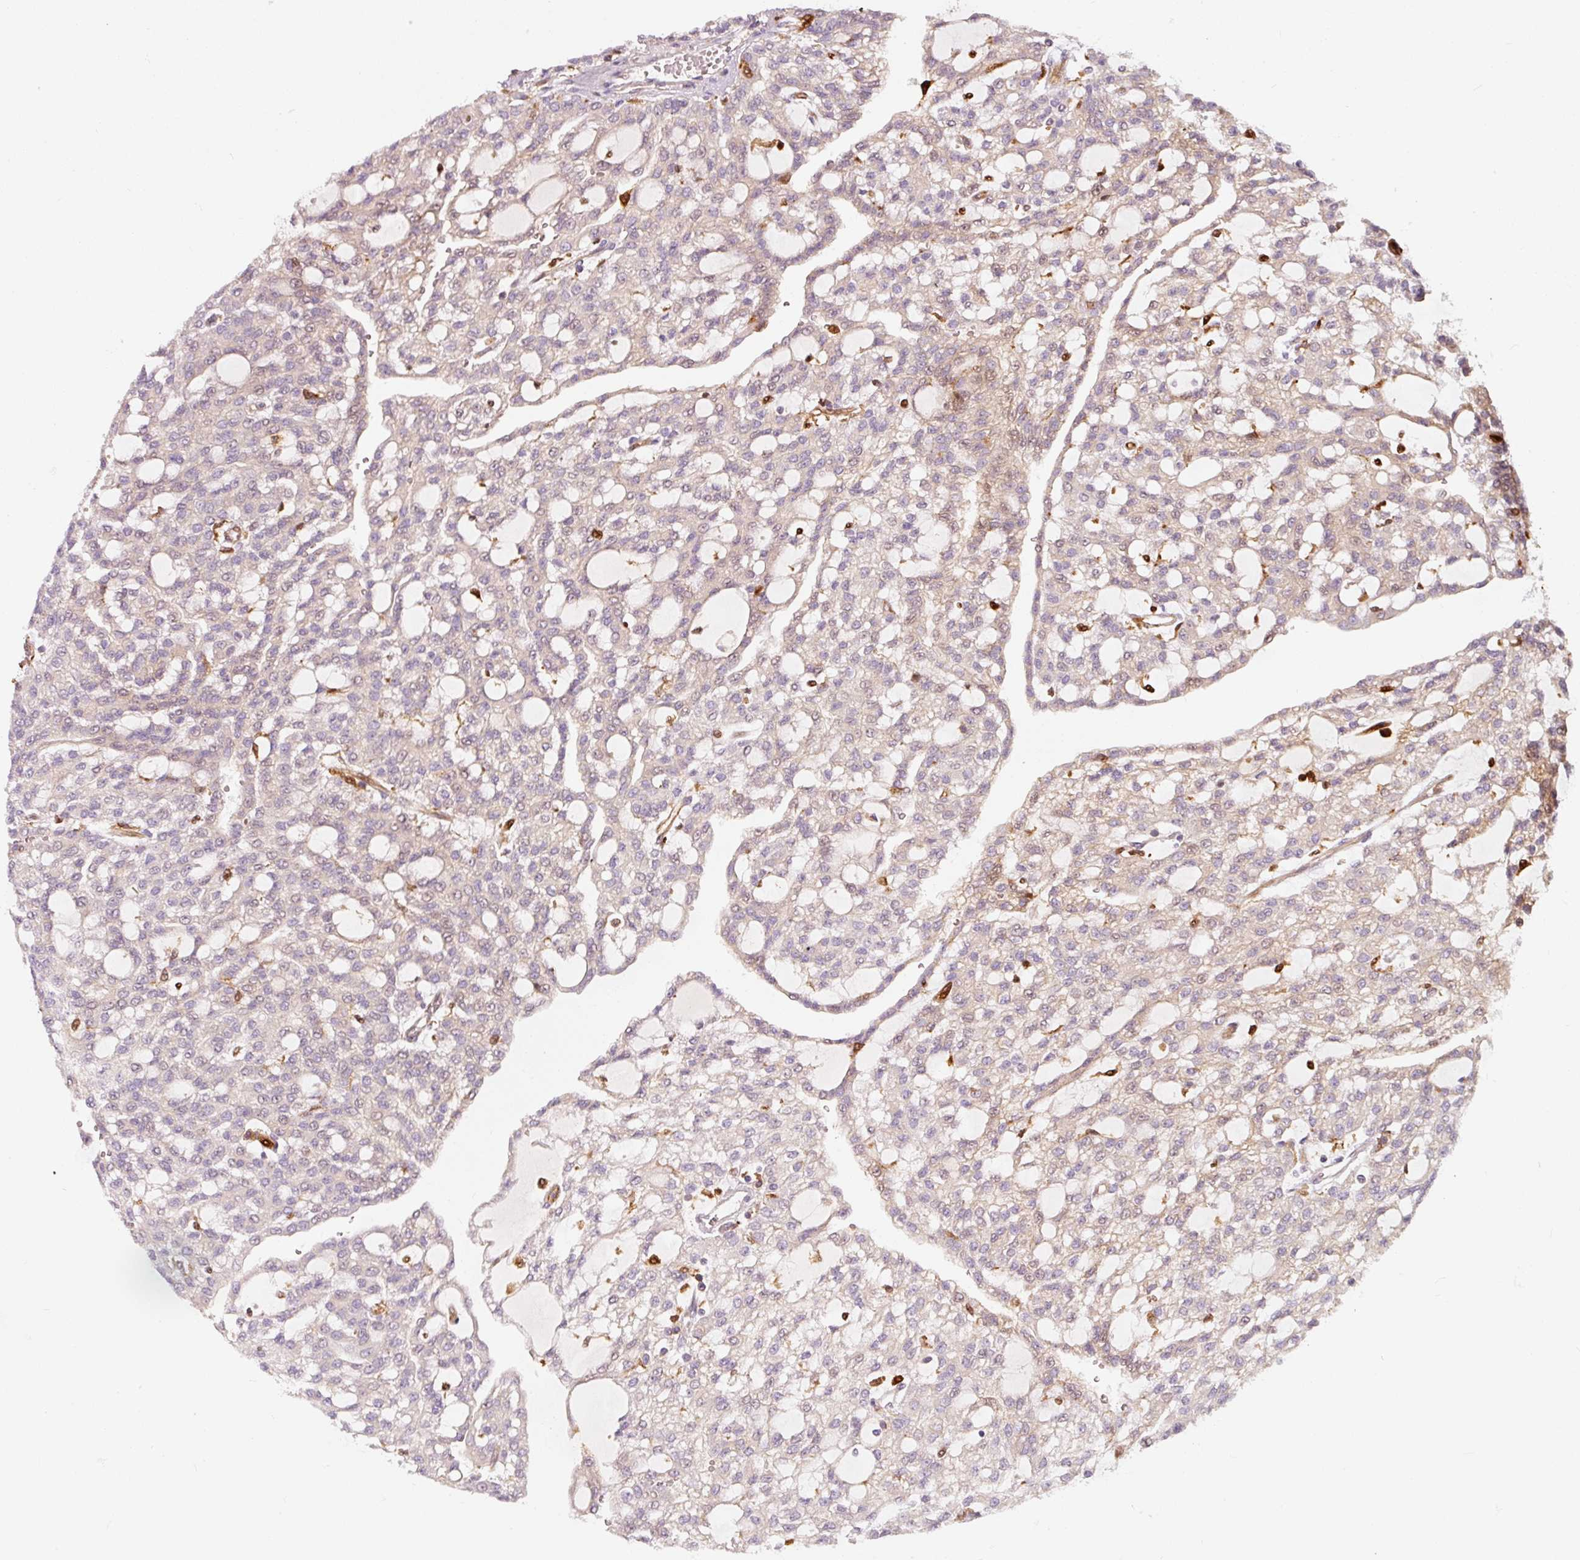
{"staining": {"intensity": "moderate", "quantity": "25%-75%", "location": "cytoplasmic/membranous"}, "tissue": "renal cancer", "cell_type": "Tumor cells", "image_type": "cancer", "snomed": [{"axis": "morphology", "description": "Adenocarcinoma, NOS"}, {"axis": "topography", "description": "Kidney"}], "caption": "Protein staining reveals moderate cytoplasmic/membranous expression in about 25%-75% of tumor cells in renal cancer (adenocarcinoma). The protein of interest is shown in brown color, while the nuclei are stained blue.", "gene": "IQGAP2", "patient": {"sex": "male", "age": 63}}